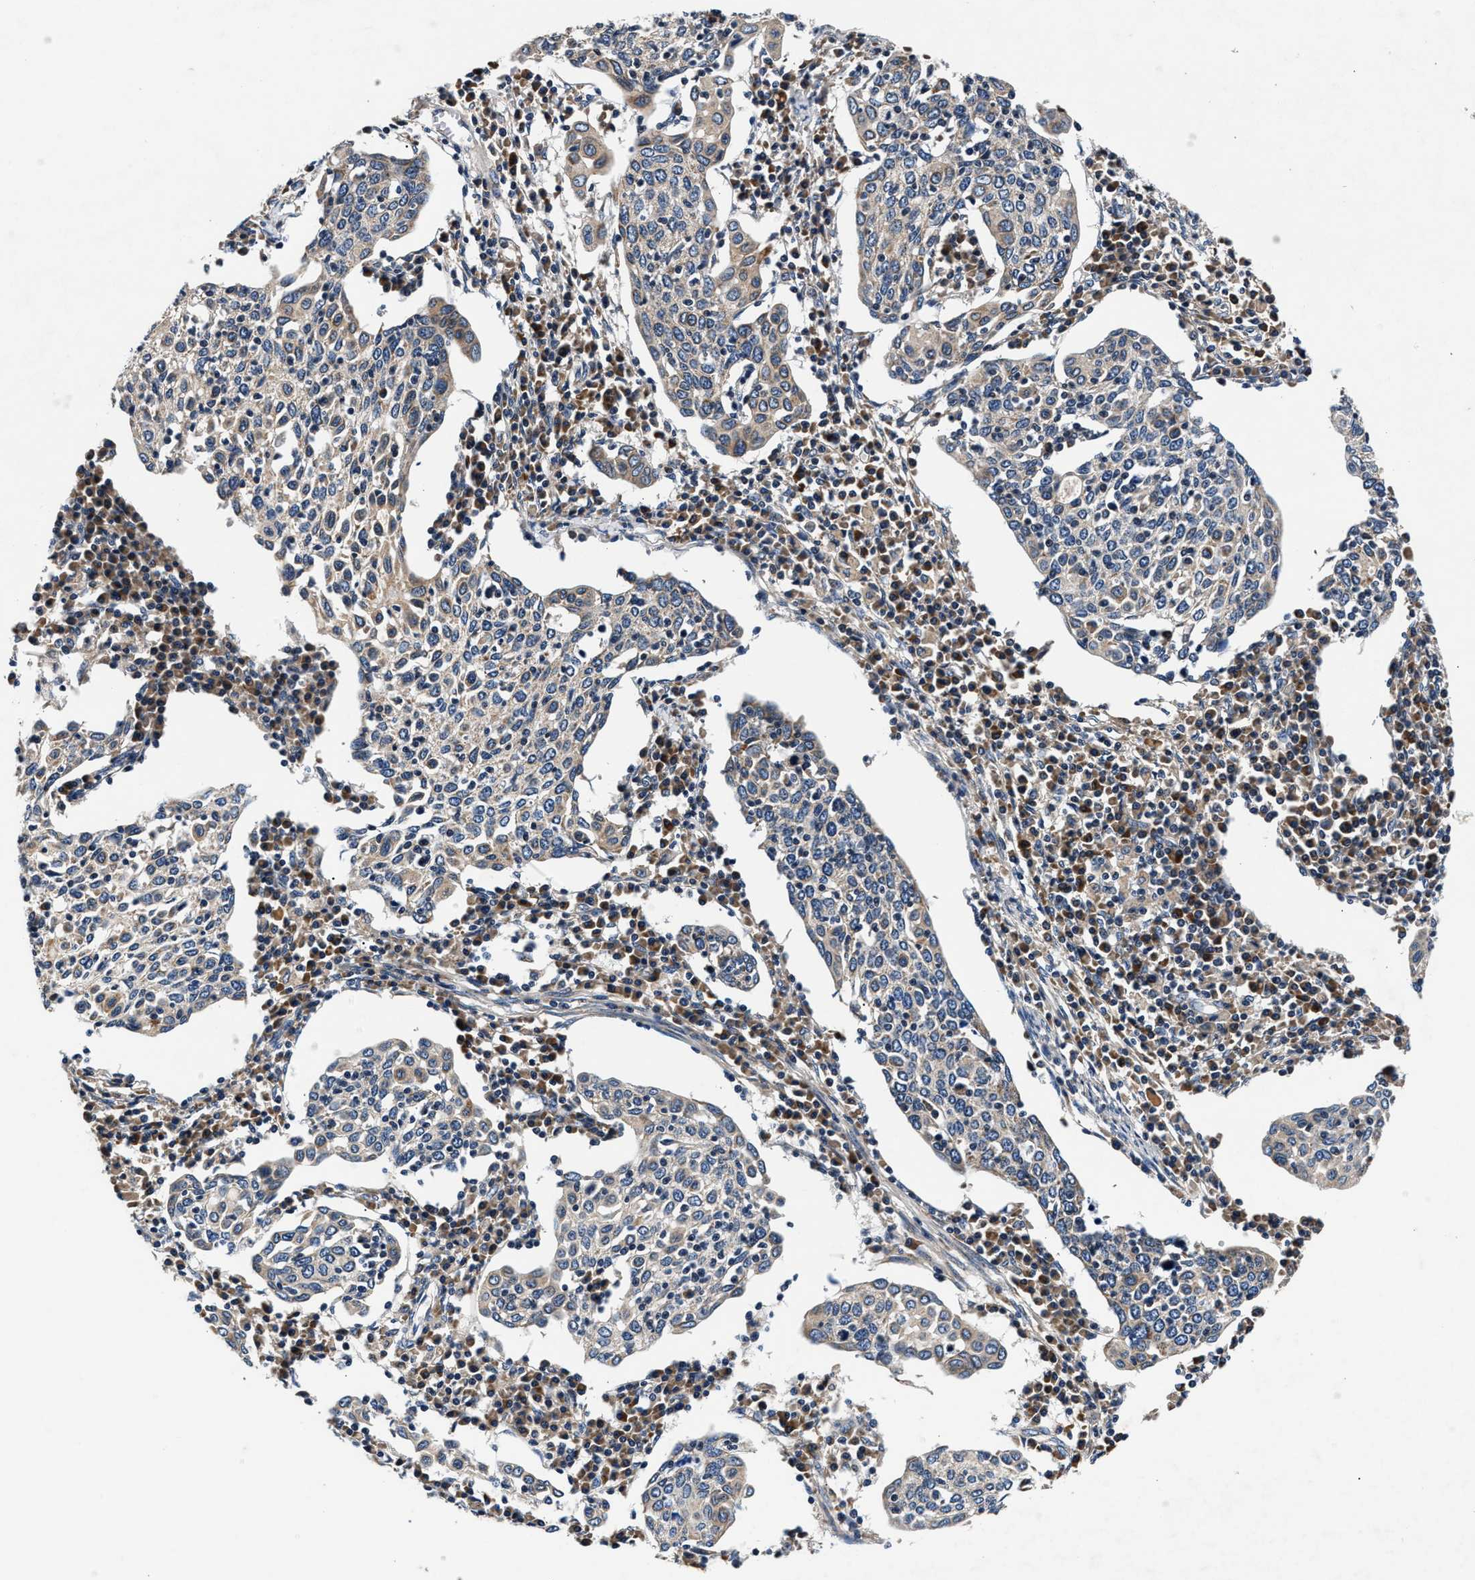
{"staining": {"intensity": "weak", "quantity": "<25%", "location": "cytoplasmic/membranous"}, "tissue": "cervical cancer", "cell_type": "Tumor cells", "image_type": "cancer", "snomed": [{"axis": "morphology", "description": "Squamous cell carcinoma, NOS"}, {"axis": "topography", "description": "Cervix"}], "caption": "High magnification brightfield microscopy of squamous cell carcinoma (cervical) stained with DAB (brown) and counterstained with hematoxylin (blue): tumor cells show no significant staining.", "gene": "IMMT", "patient": {"sex": "female", "age": 40}}